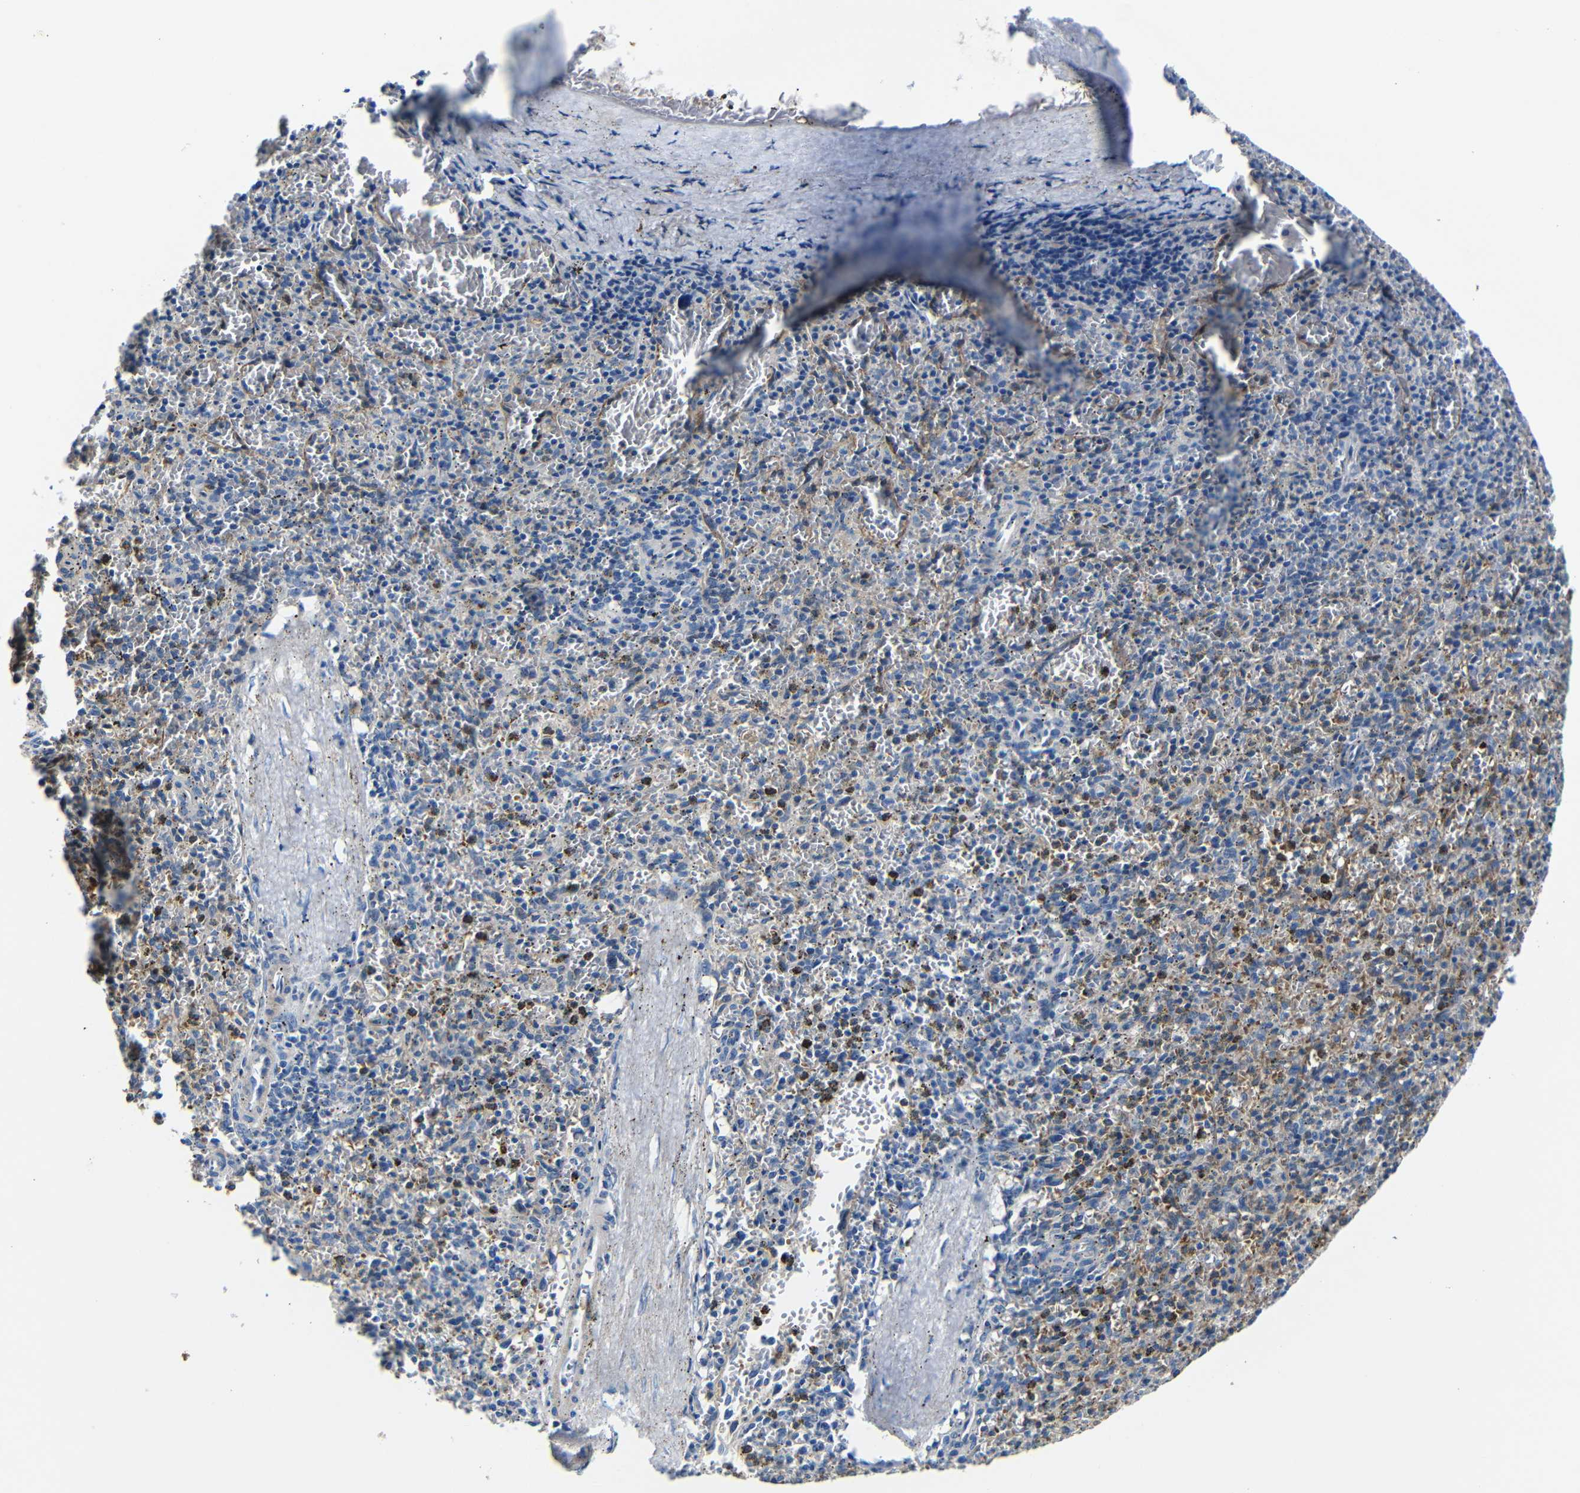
{"staining": {"intensity": "negative", "quantity": "none", "location": "none"}, "tissue": "spleen", "cell_type": "Cells in red pulp", "image_type": "normal", "snomed": [{"axis": "morphology", "description": "Normal tissue, NOS"}, {"axis": "topography", "description": "Spleen"}], "caption": "This is an immunohistochemistry (IHC) micrograph of normal human spleen. There is no positivity in cells in red pulp.", "gene": "TNFAIP1", "patient": {"sex": "male", "age": 72}}